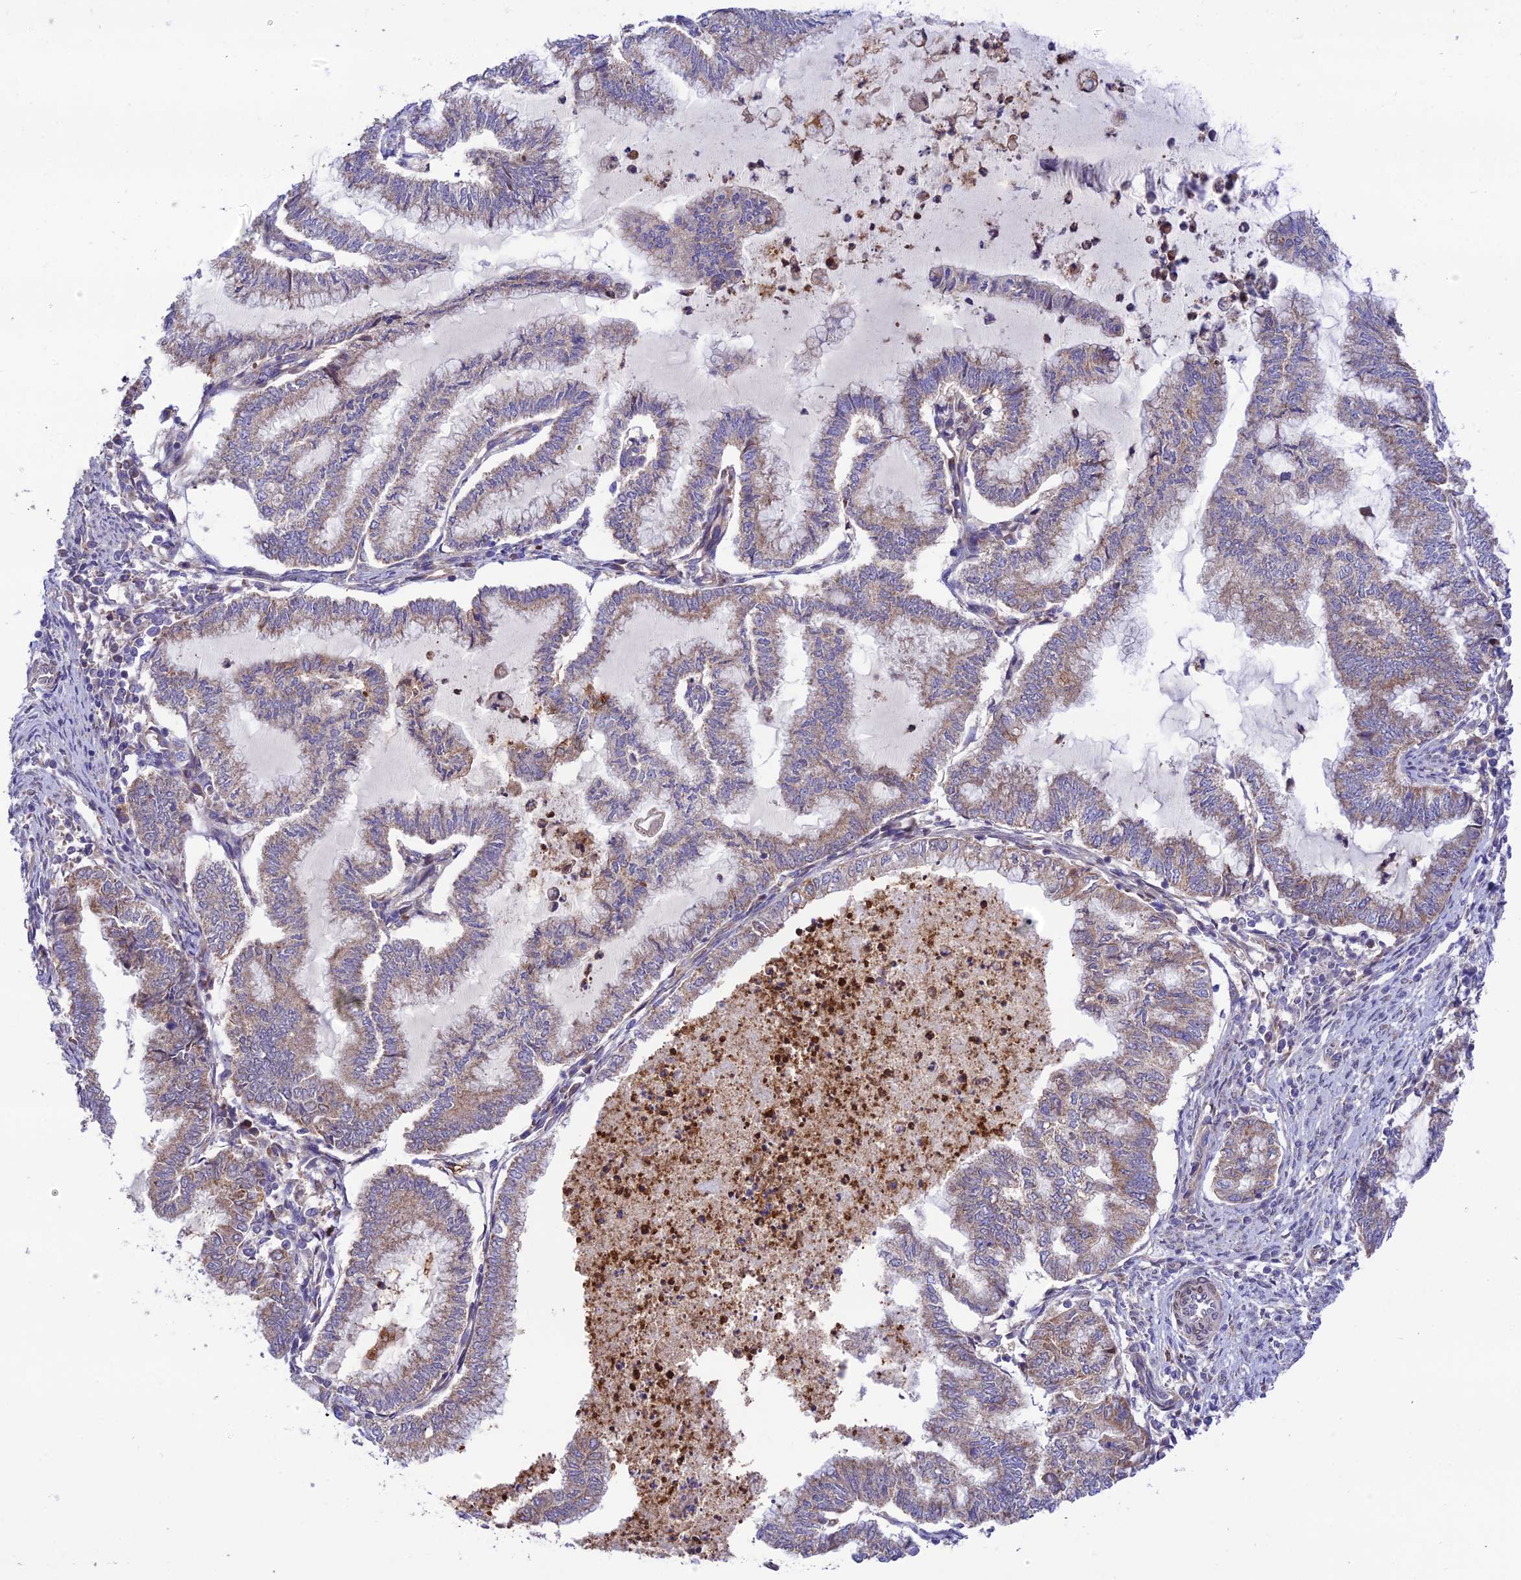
{"staining": {"intensity": "weak", "quantity": ">75%", "location": "cytoplasmic/membranous"}, "tissue": "endometrial cancer", "cell_type": "Tumor cells", "image_type": "cancer", "snomed": [{"axis": "morphology", "description": "Adenocarcinoma, NOS"}, {"axis": "topography", "description": "Endometrium"}], "caption": "IHC (DAB (3,3'-diaminobenzidine)) staining of endometrial adenocarcinoma demonstrates weak cytoplasmic/membranous protein expression in approximately >75% of tumor cells.", "gene": "TRIM43B", "patient": {"sex": "female", "age": 79}}